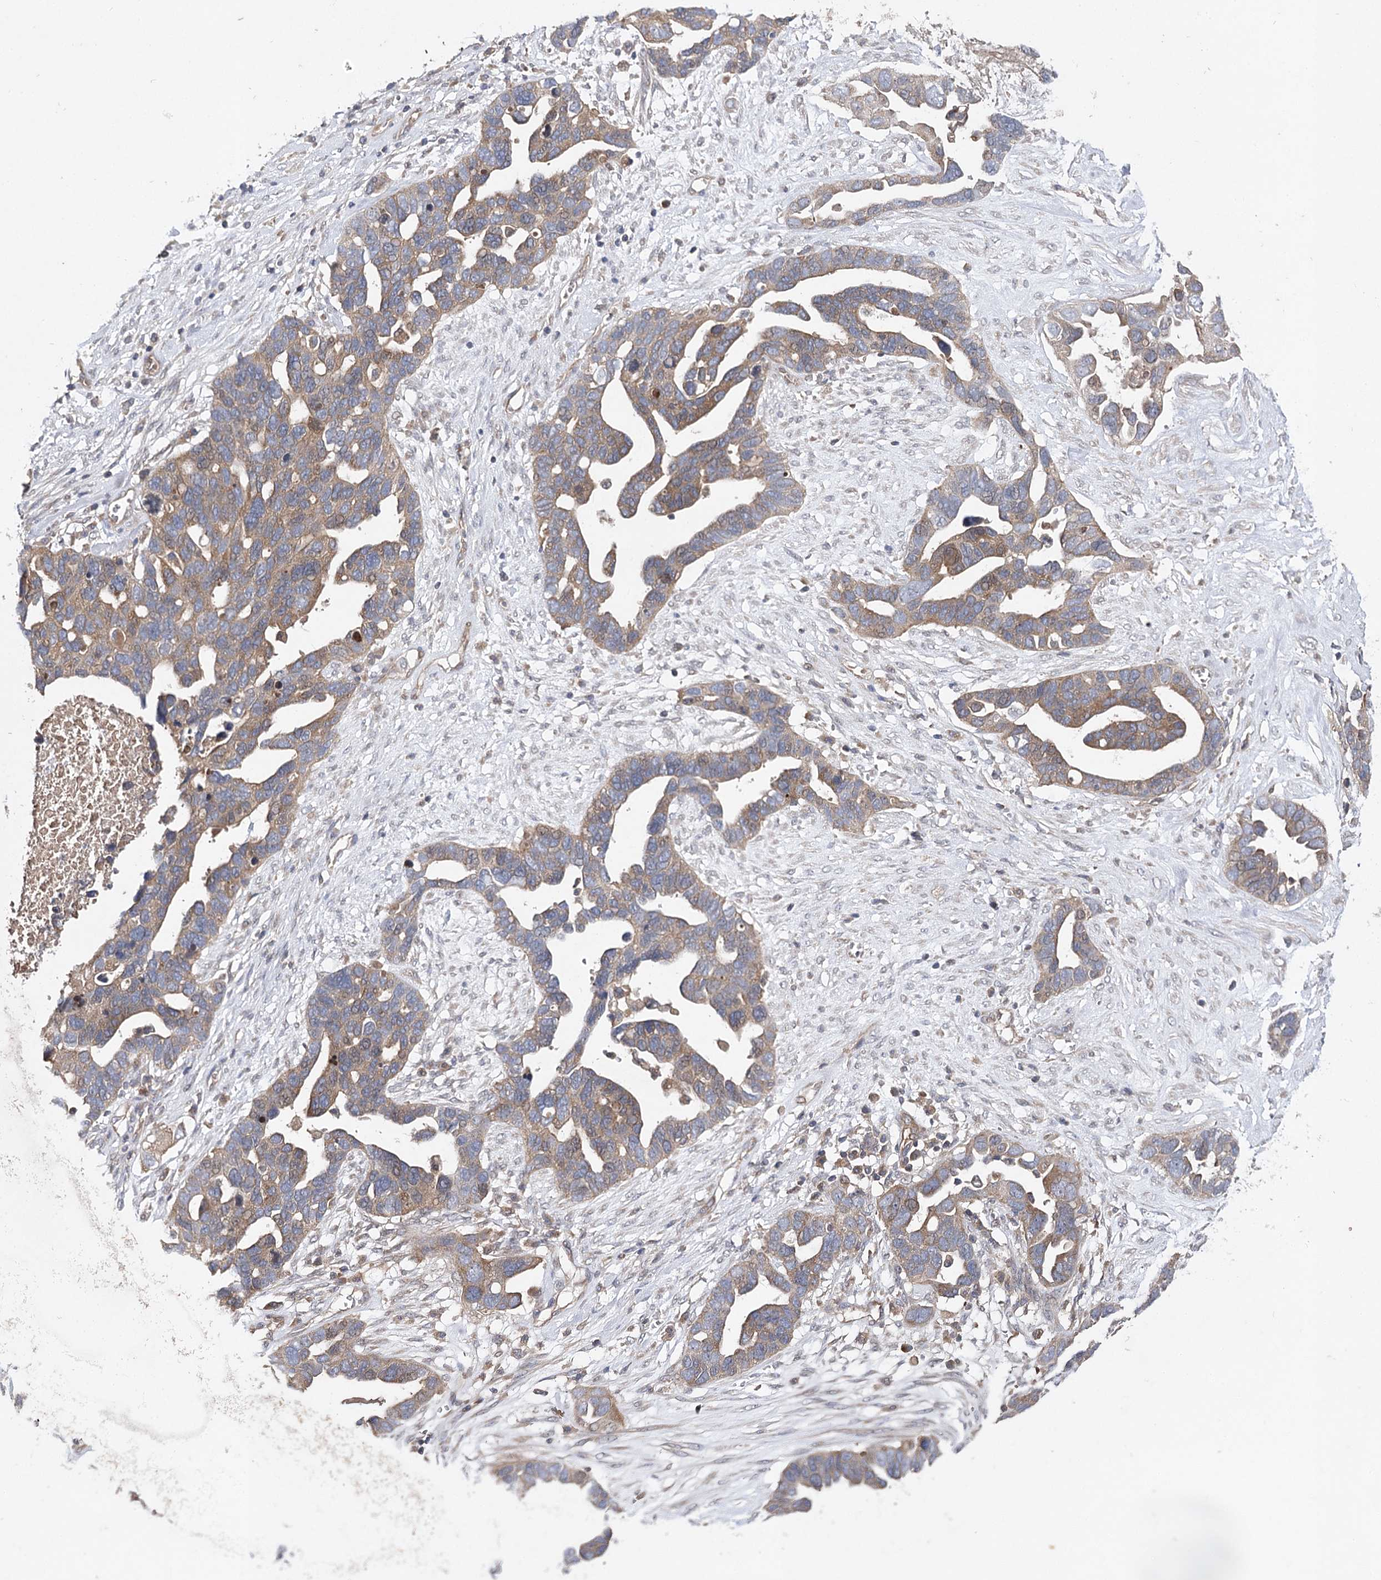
{"staining": {"intensity": "moderate", "quantity": ">75%", "location": "cytoplasmic/membranous"}, "tissue": "ovarian cancer", "cell_type": "Tumor cells", "image_type": "cancer", "snomed": [{"axis": "morphology", "description": "Cystadenocarcinoma, serous, NOS"}, {"axis": "topography", "description": "Ovary"}], "caption": "Approximately >75% of tumor cells in human serous cystadenocarcinoma (ovarian) demonstrate moderate cytoplasmic/membranous protein expression as visualized by brown immunohistochemical staining.", "gene": "BCR", "patient": {"sex": "female", "age": 54}}